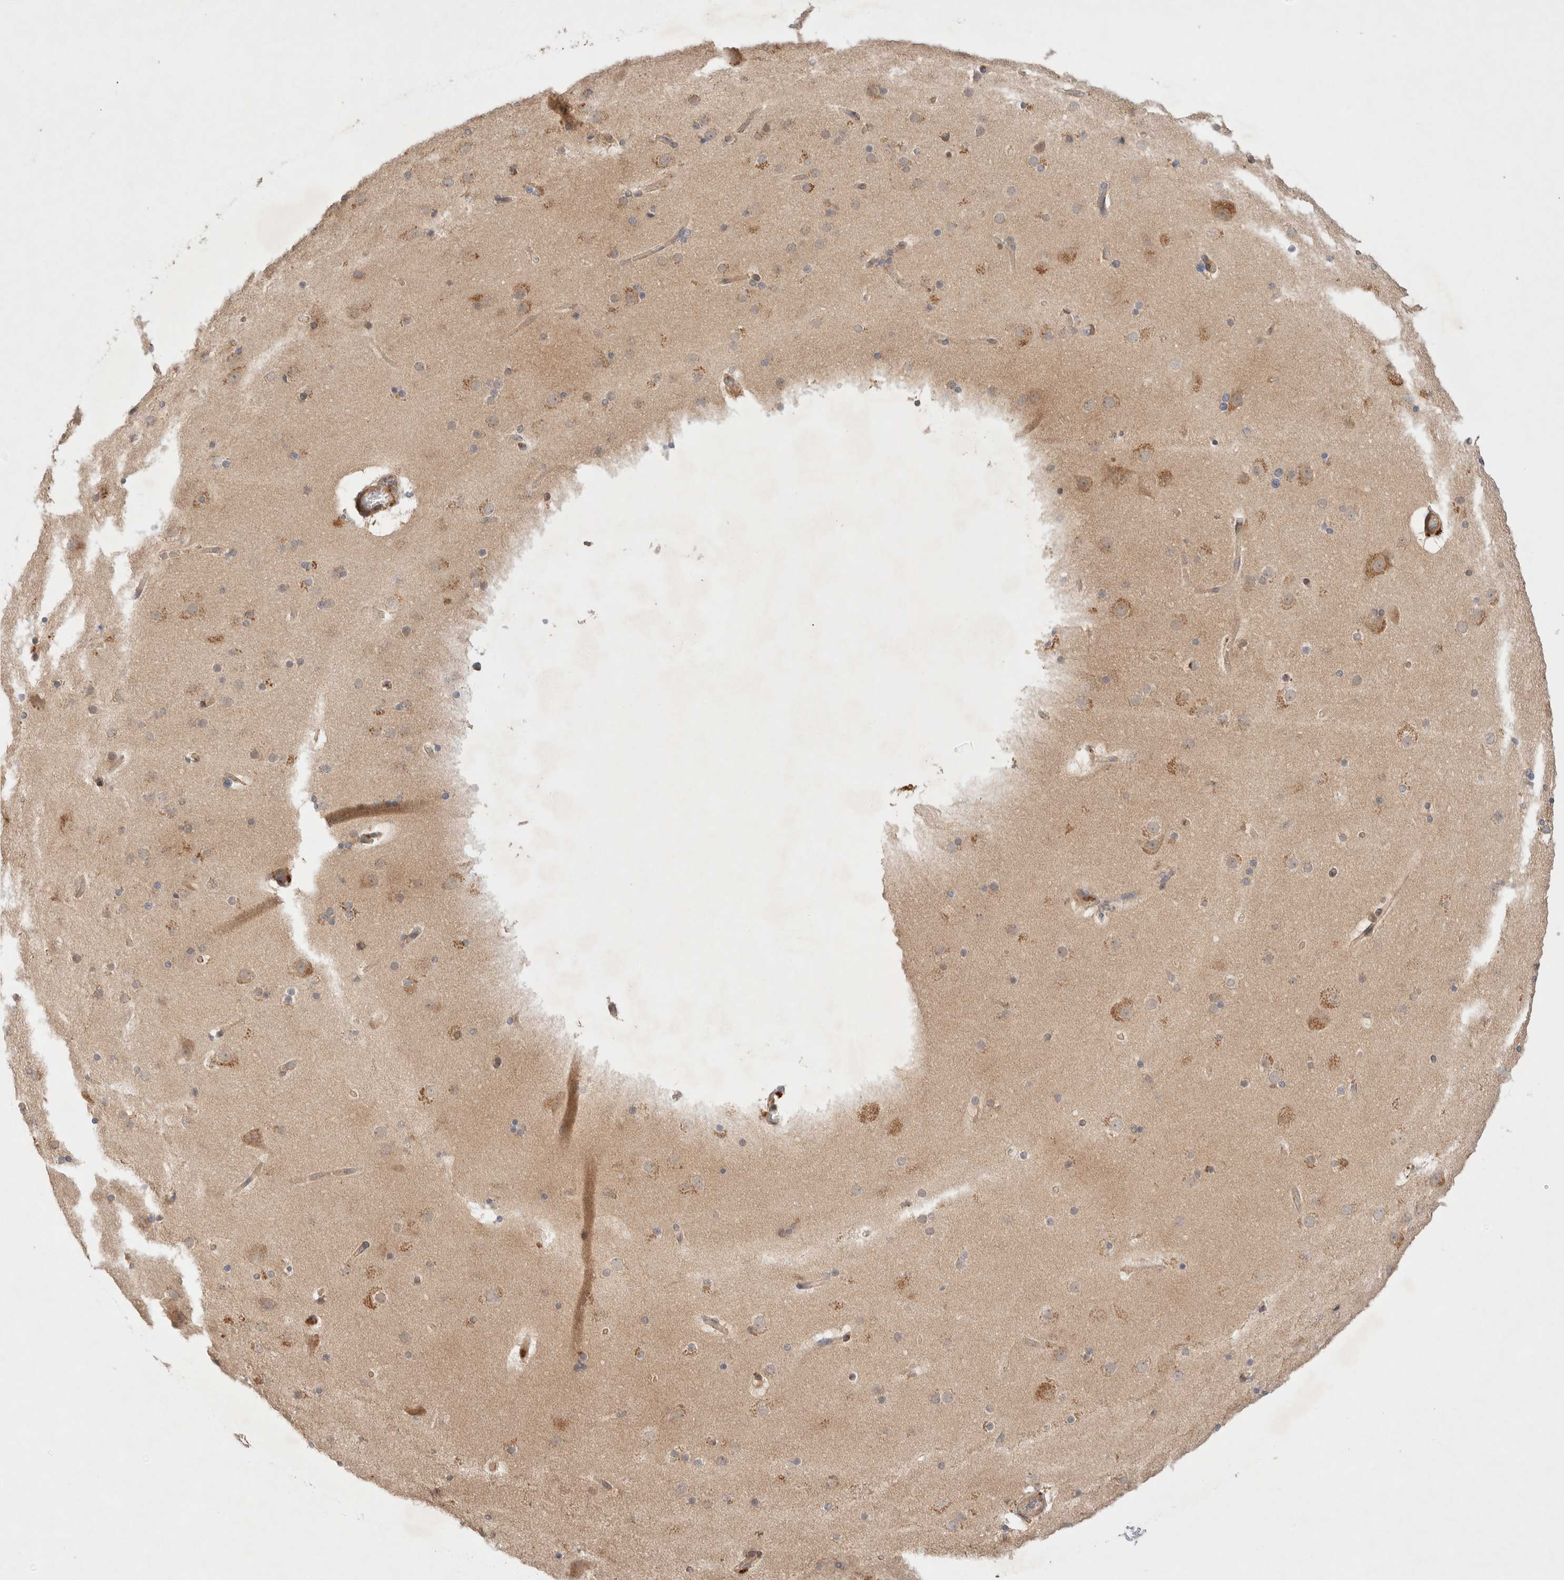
{"staining": {"intensity": "moderate", "quantity": ">75%", "location": "cytoplasmic/membranous"}, "tissue": "cerebral cortex", "cell_type": "Endothelial cells", "image_type": "normal", "snomed": [{"axis": "morphology", "description": "Normal tissue, NOS"}, {"axis": "topography", "description": "Cerebral cortex"}], "caption": "A photomicrograph showing moderate cytoplasmic/membranous expression in approximately >75% of endothelial cells in normal cerebral cortex, as visualized by brown immunohistochemical staining.", "gene": "CARNMT1", "patient": {"sex": "male", "age": 57}}